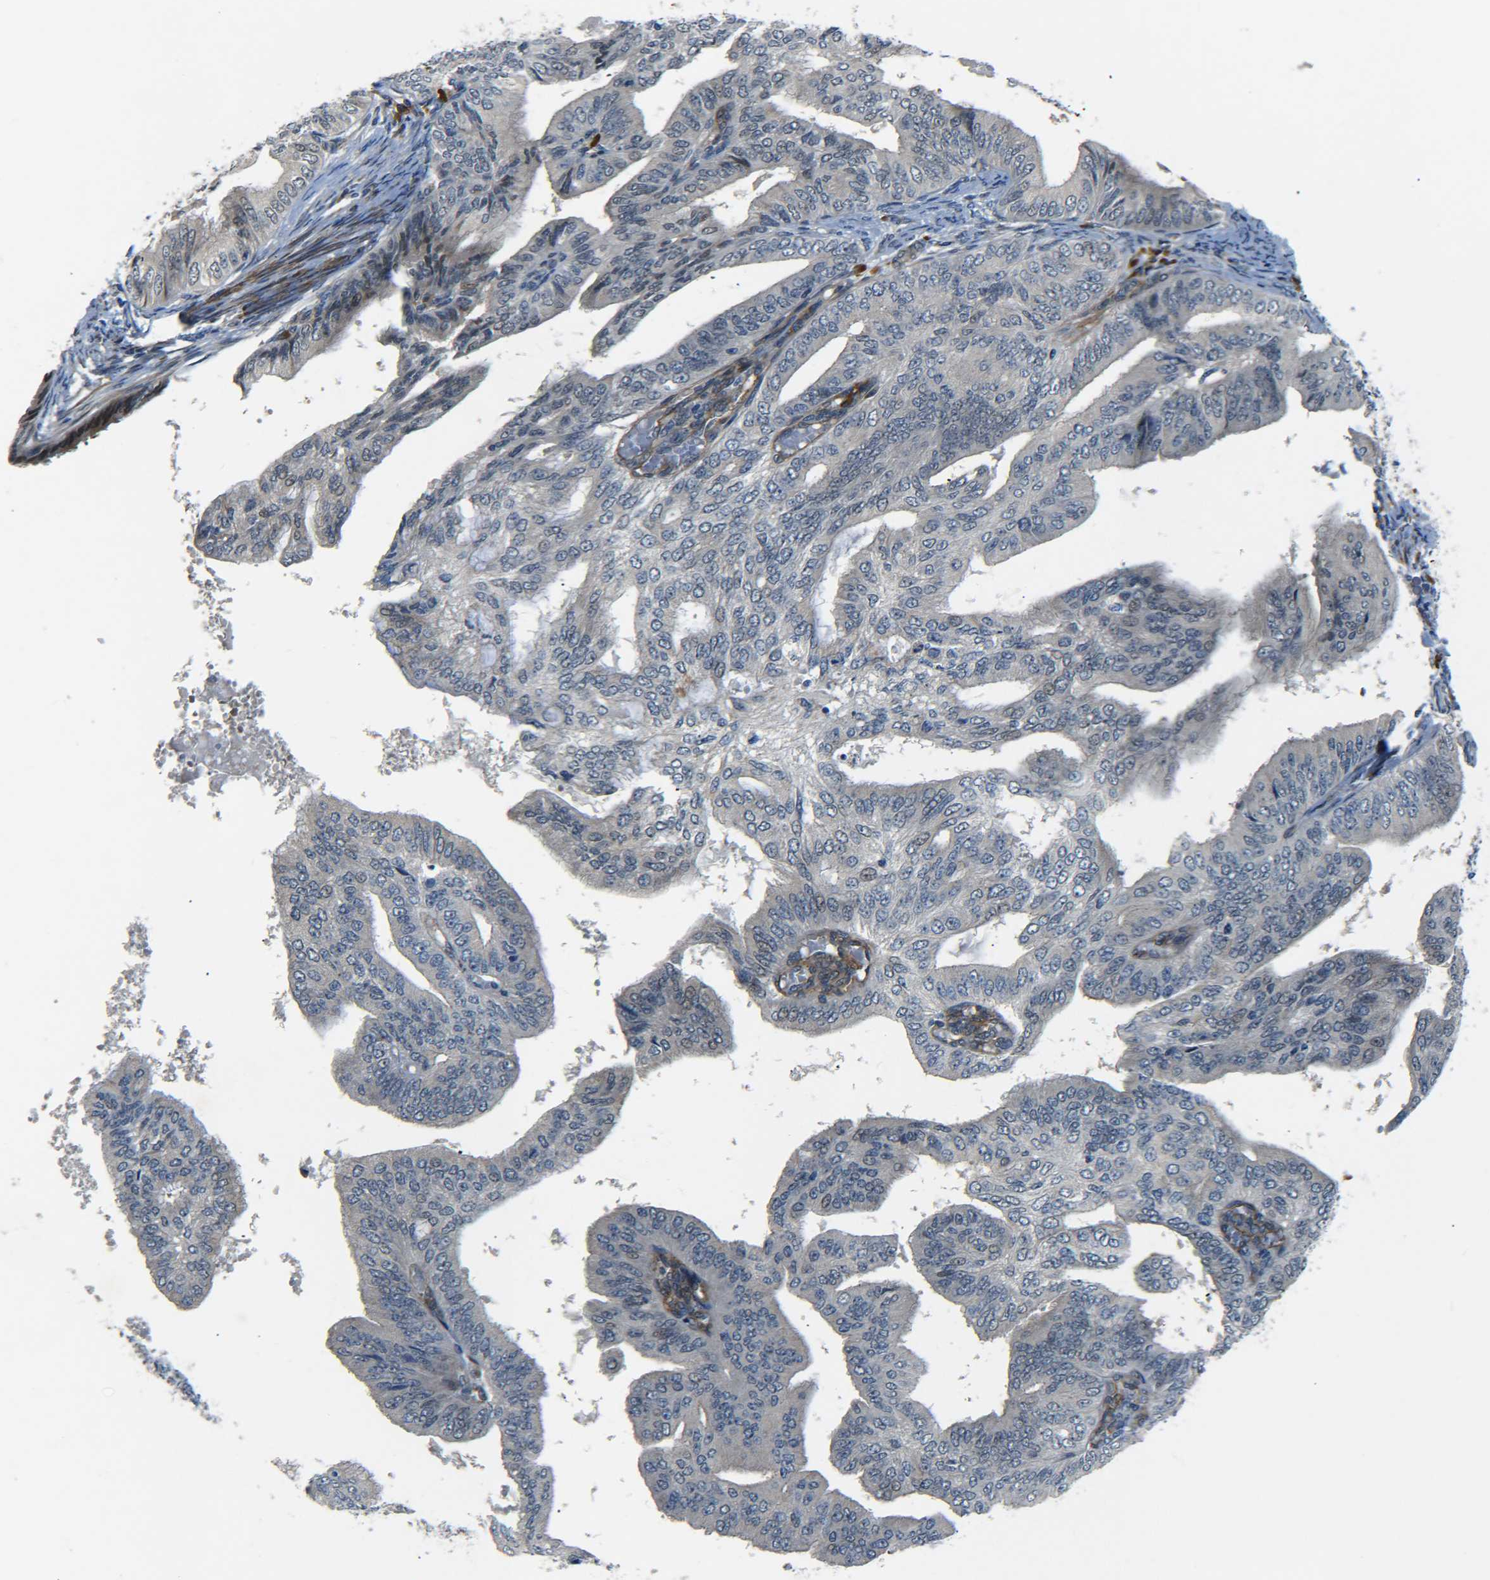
{"staining": {"intensity": "negative", "quantity": "none", "location": "none"}, "tissue": "endometrial cancer", "cell_type": "Tumor cells", "image_type": "cancer", "snomed": [{"axis": "morphology", "description": "Adenocarcinoma, NOS"}, {"axis": "topography", "description": "Endometrium"}], "caption": "Protein analysis of endometrial cancer reveals no significant positivity in tumor cells.", "gene": "MEIS1", "patient": {"sex": "female", "age": 58}}